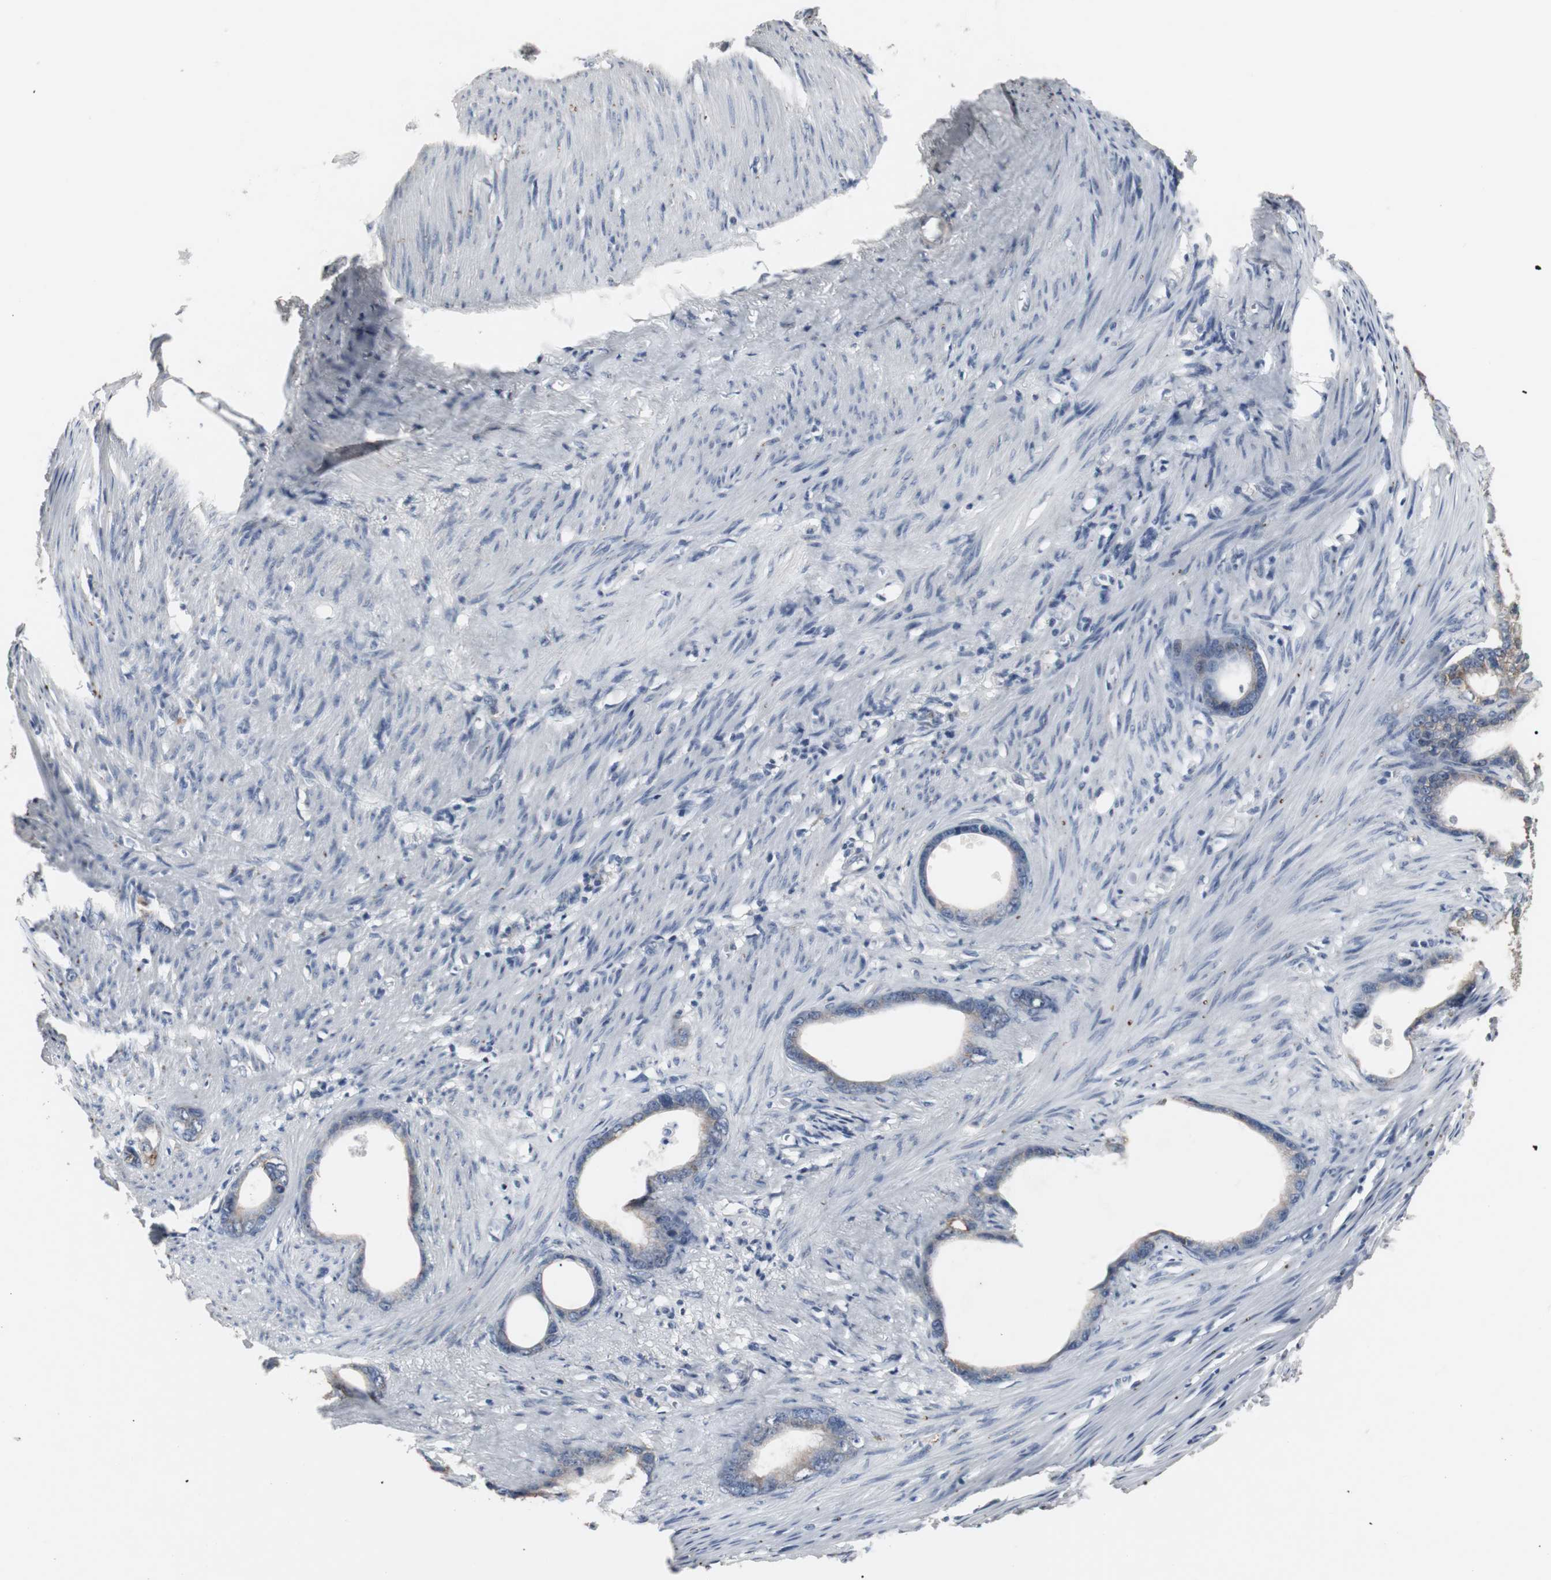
{"staining": {"intensity": "weak", "quantity": "25%-75%", "location": "cytoplasmic/membranous"}, "tissue": "stomach cancer", "cell_type": "Tumor cells", "image_type": "cancer", "snomed": [{"axis": "morphology", "description": "Adenocarcinoma, NOS"}, {"axis": "topography", "description": "Stomach"}], "caption": "Immunohistochemistry (IHC) micrograph of human stomach cancer (adenocarcinoma) stained for a protein (brown), which exhibits low levels of weak cytoplasmic/membranous positivity in approximately 25%-75% of tumor cells.", "gene": "ACAA1", "patient": {"sex": "female", "age": 75}}